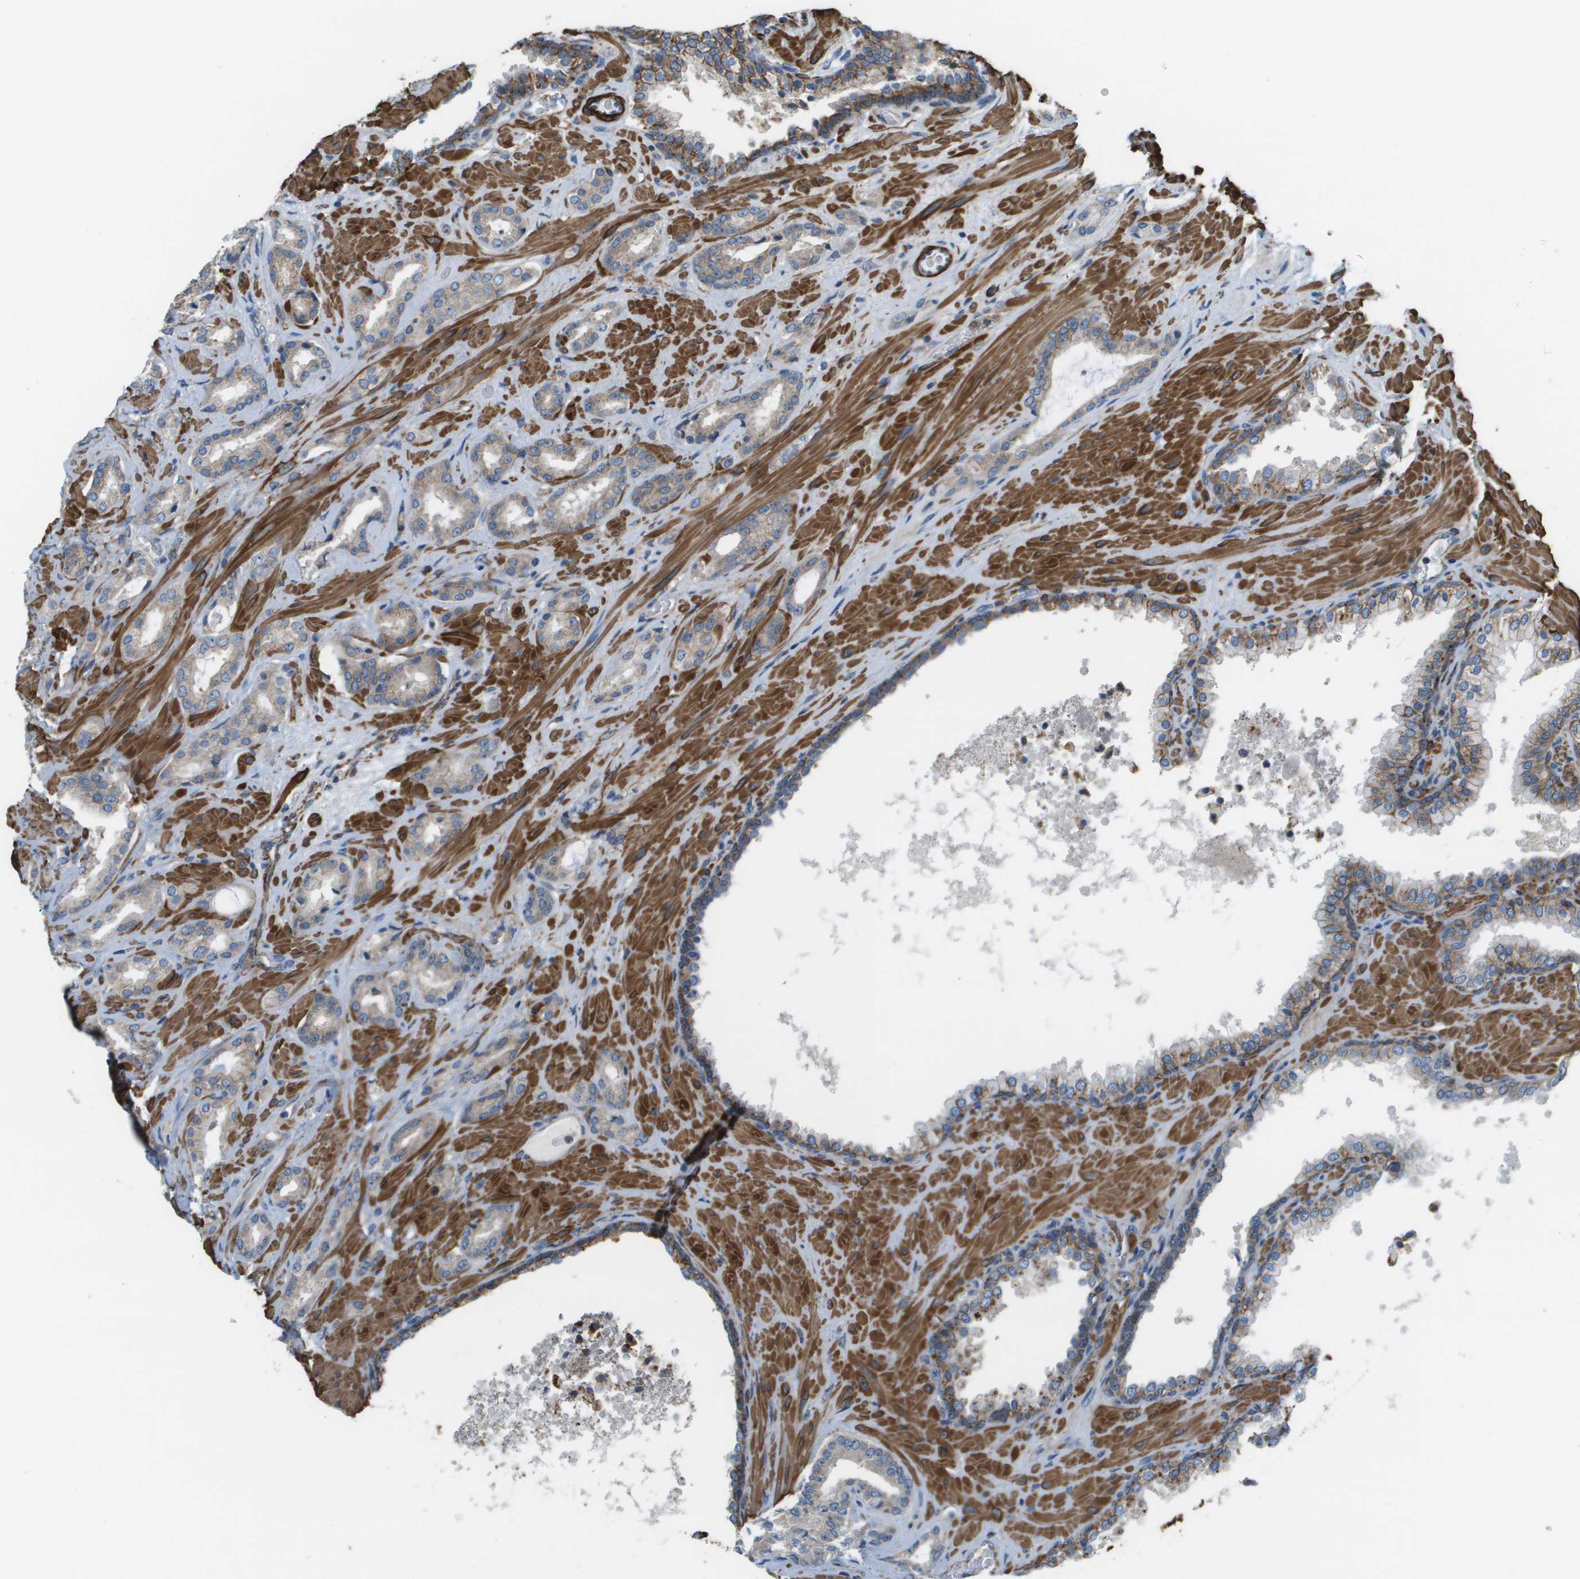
{"staining": {"intensity": "moderate", "quantity": "<25%", "location": "cytoplasmic/membranous"}, "tissue": "prostate cancer", "cell_type": "Tumor cells", "image_type": "cancer", "snomed": [{"axis": "morphology", "description": "Adenocarcinoma, High grade"}, {"axis": "topography", "description": "Prostate"}], "caption": "Prostate high-grade adenocarcinoma stained for a protein shows moderate cytoplasmic/membranous positivity in tumor cells. (DAB IHC with brightfield microscopy, high magnification).", "gene": "MYH11", "patient": {"sex": "male", "age": 64}}